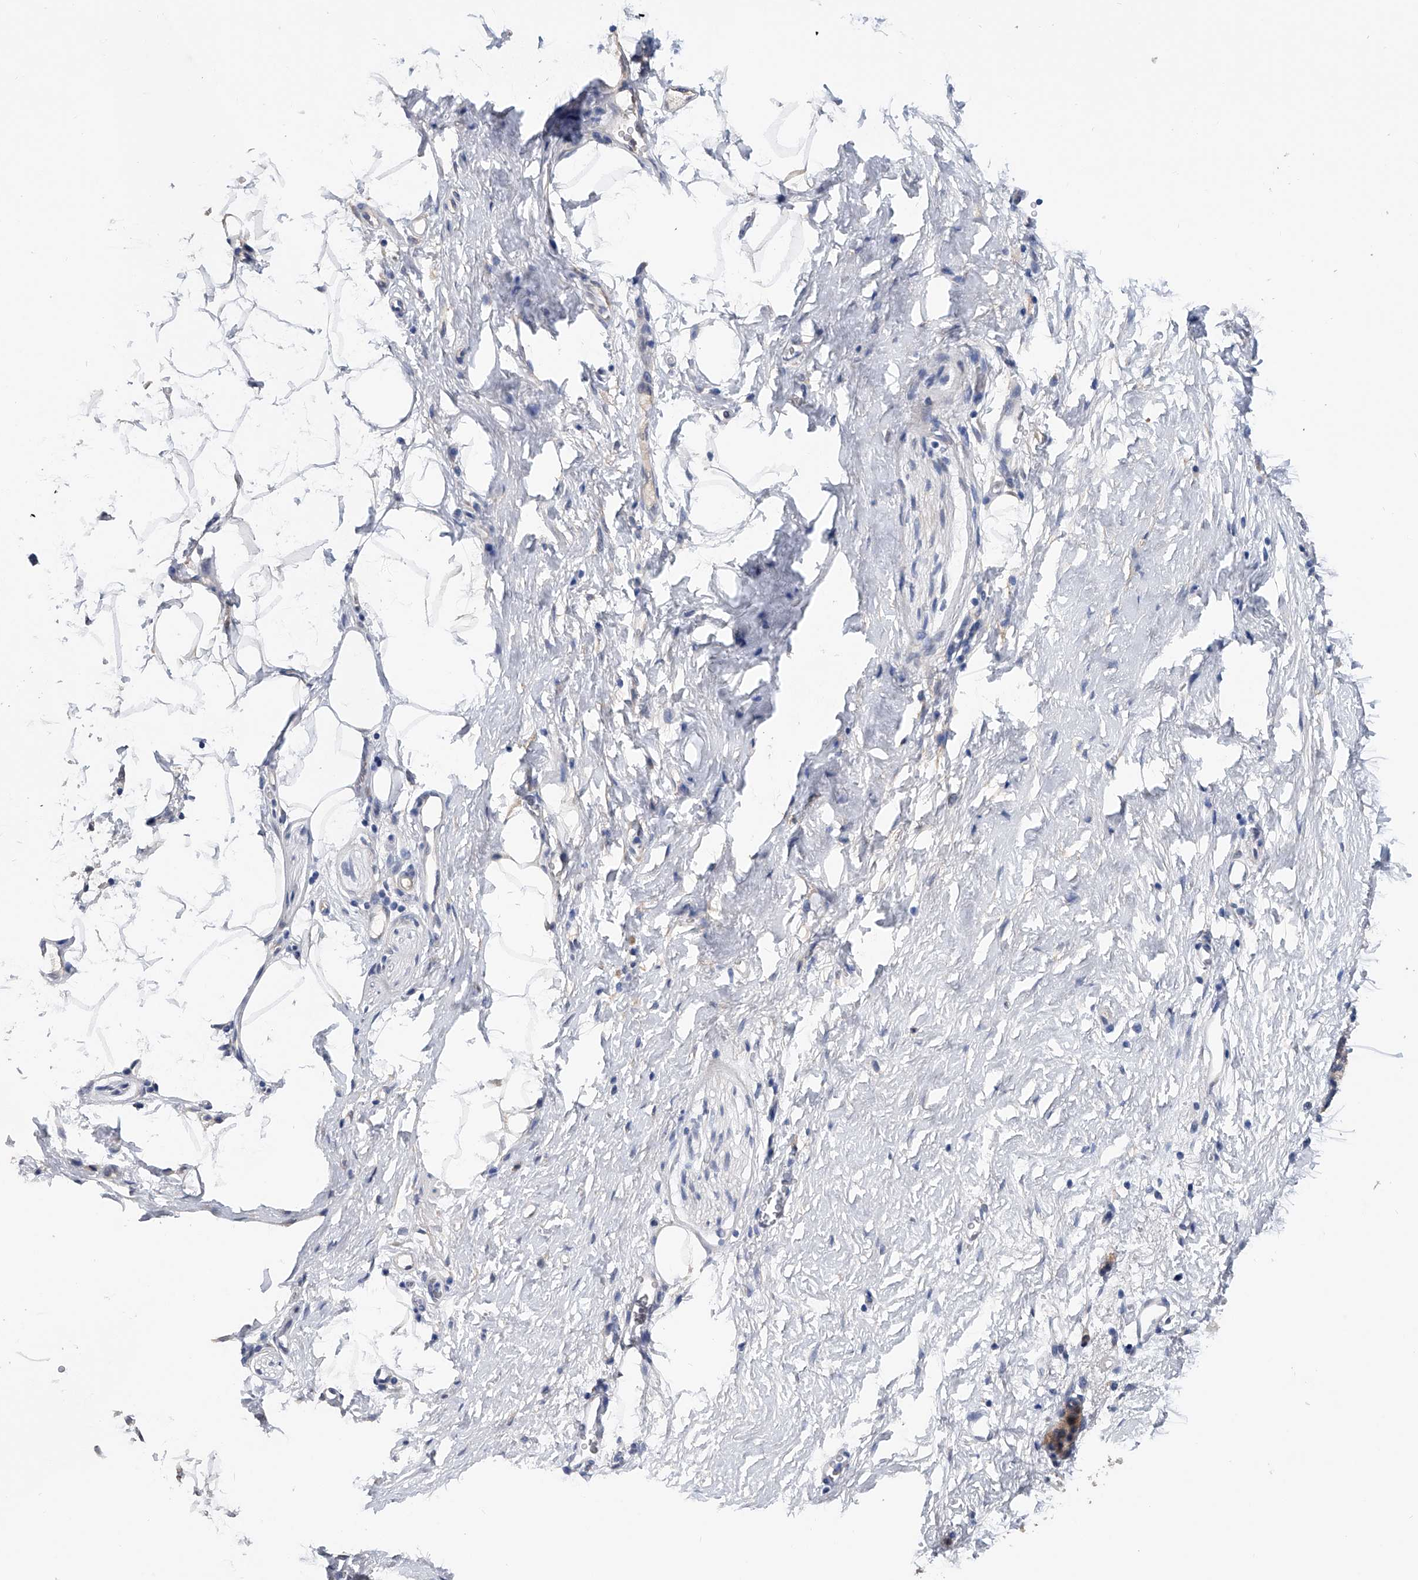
{"staining": {"intensity": "negative", "quantity": "none", "location": "none"}, "tissue": "pancreatic cancer", "cell_type": "Tumor cells", "image_type": "cancer", "snomed": [{"axis": "morphology", "description": "Adenocarcinoma, NOS"}, {"axis": "topography", "description": "Pancreas"}], "caption": "Human pancreatic cancer stained for a protein using IHC displays no staining in tumor cells.", "gene": "PGM3", "patient": {"sex": "male", "age": 50}}